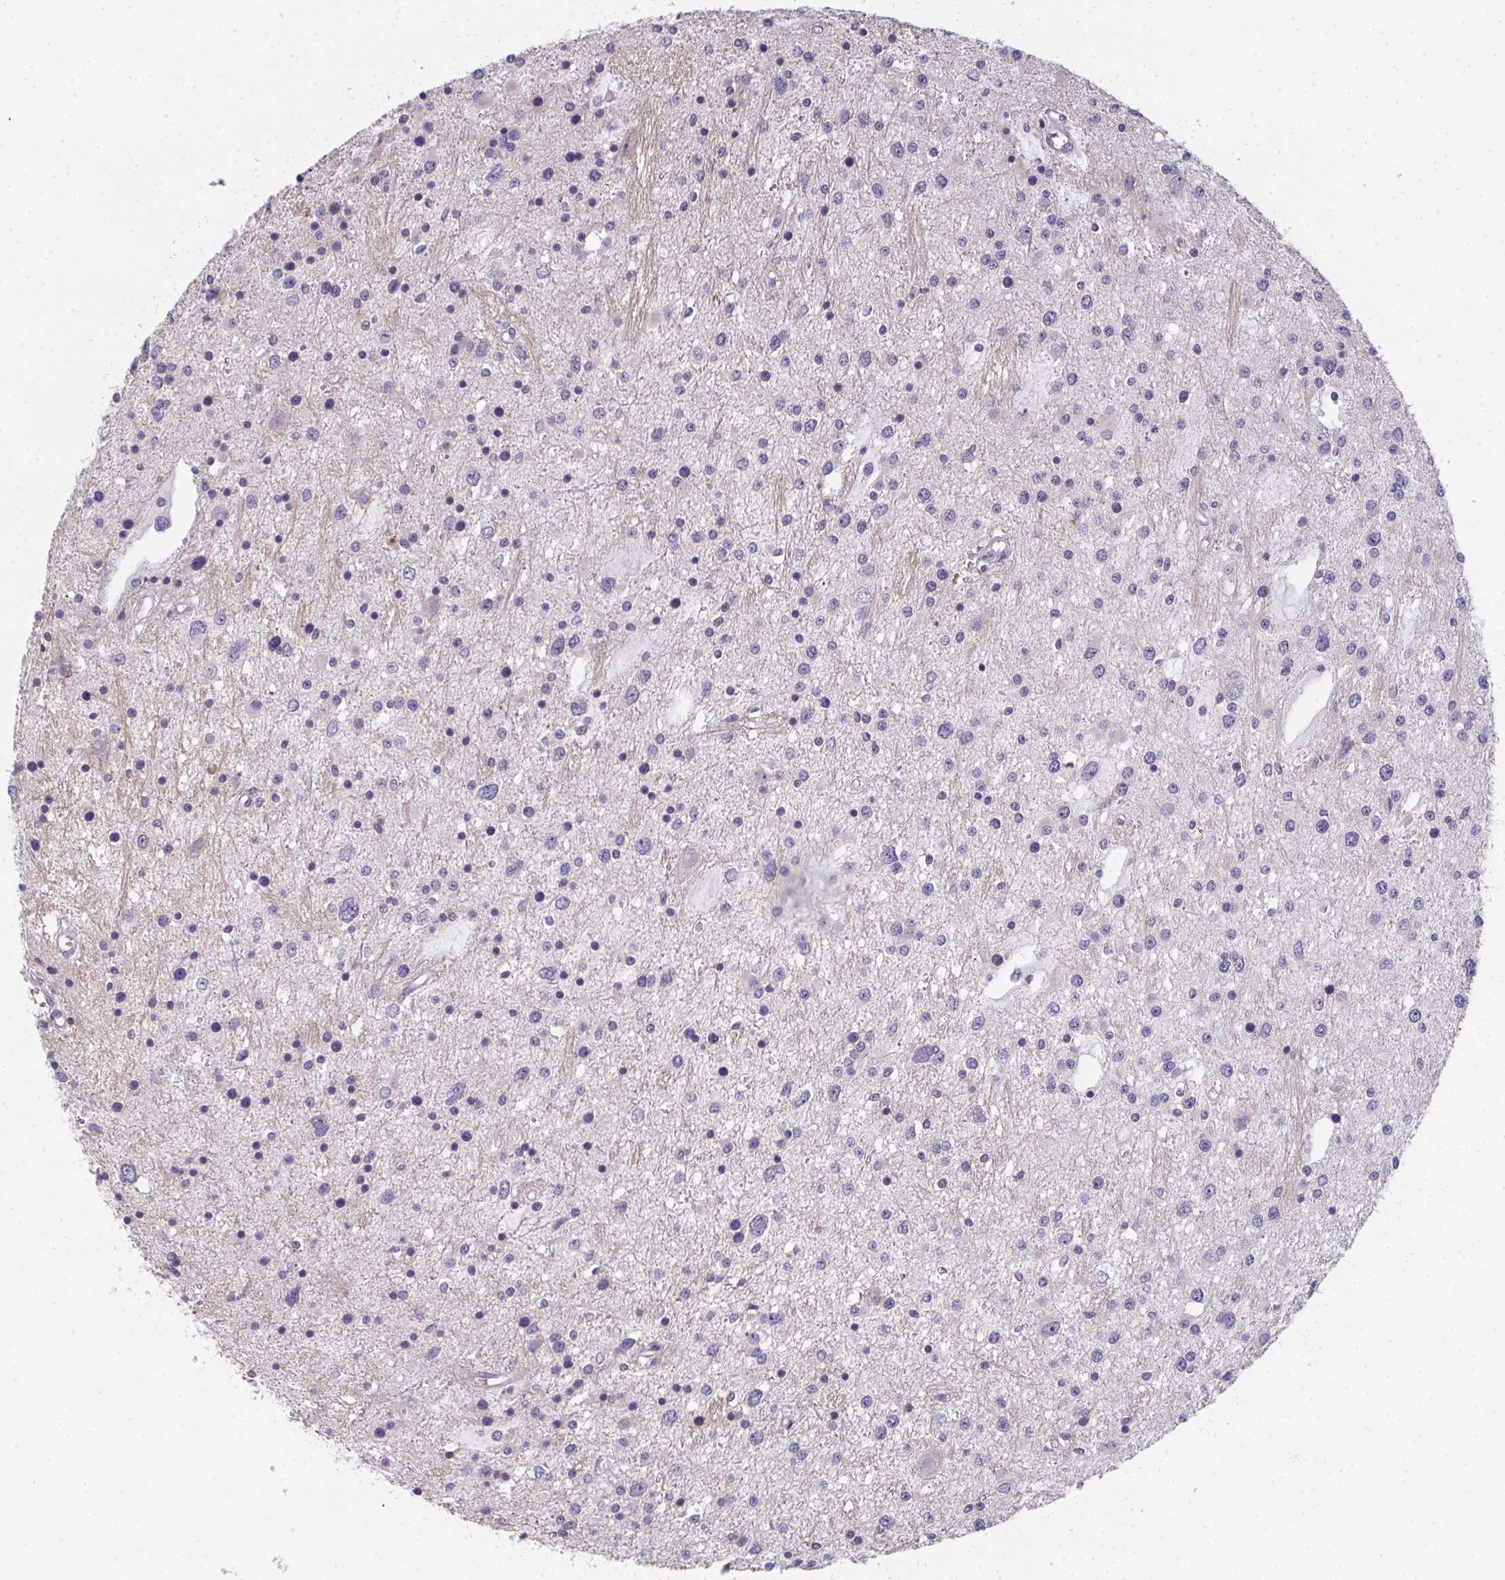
{"staining": {"intensity": "weak", "quantity": "<25%", "location": "nuclear"}, "tissue": "glioma", "cell_type": "Tumor cells", "image_type": "cancer", "snomed": [{"axis": "morphology", "description": "Glioma, malignant, High grade"}, {"axis": "topography", "description": "Brain"}], "caption": "Malignant high-grade glioma was stained to show a protein in brown. There is no significant staining in tumor cells.", "gene": "RIOK1", "patient": {"sex": "male", "age": 54}}